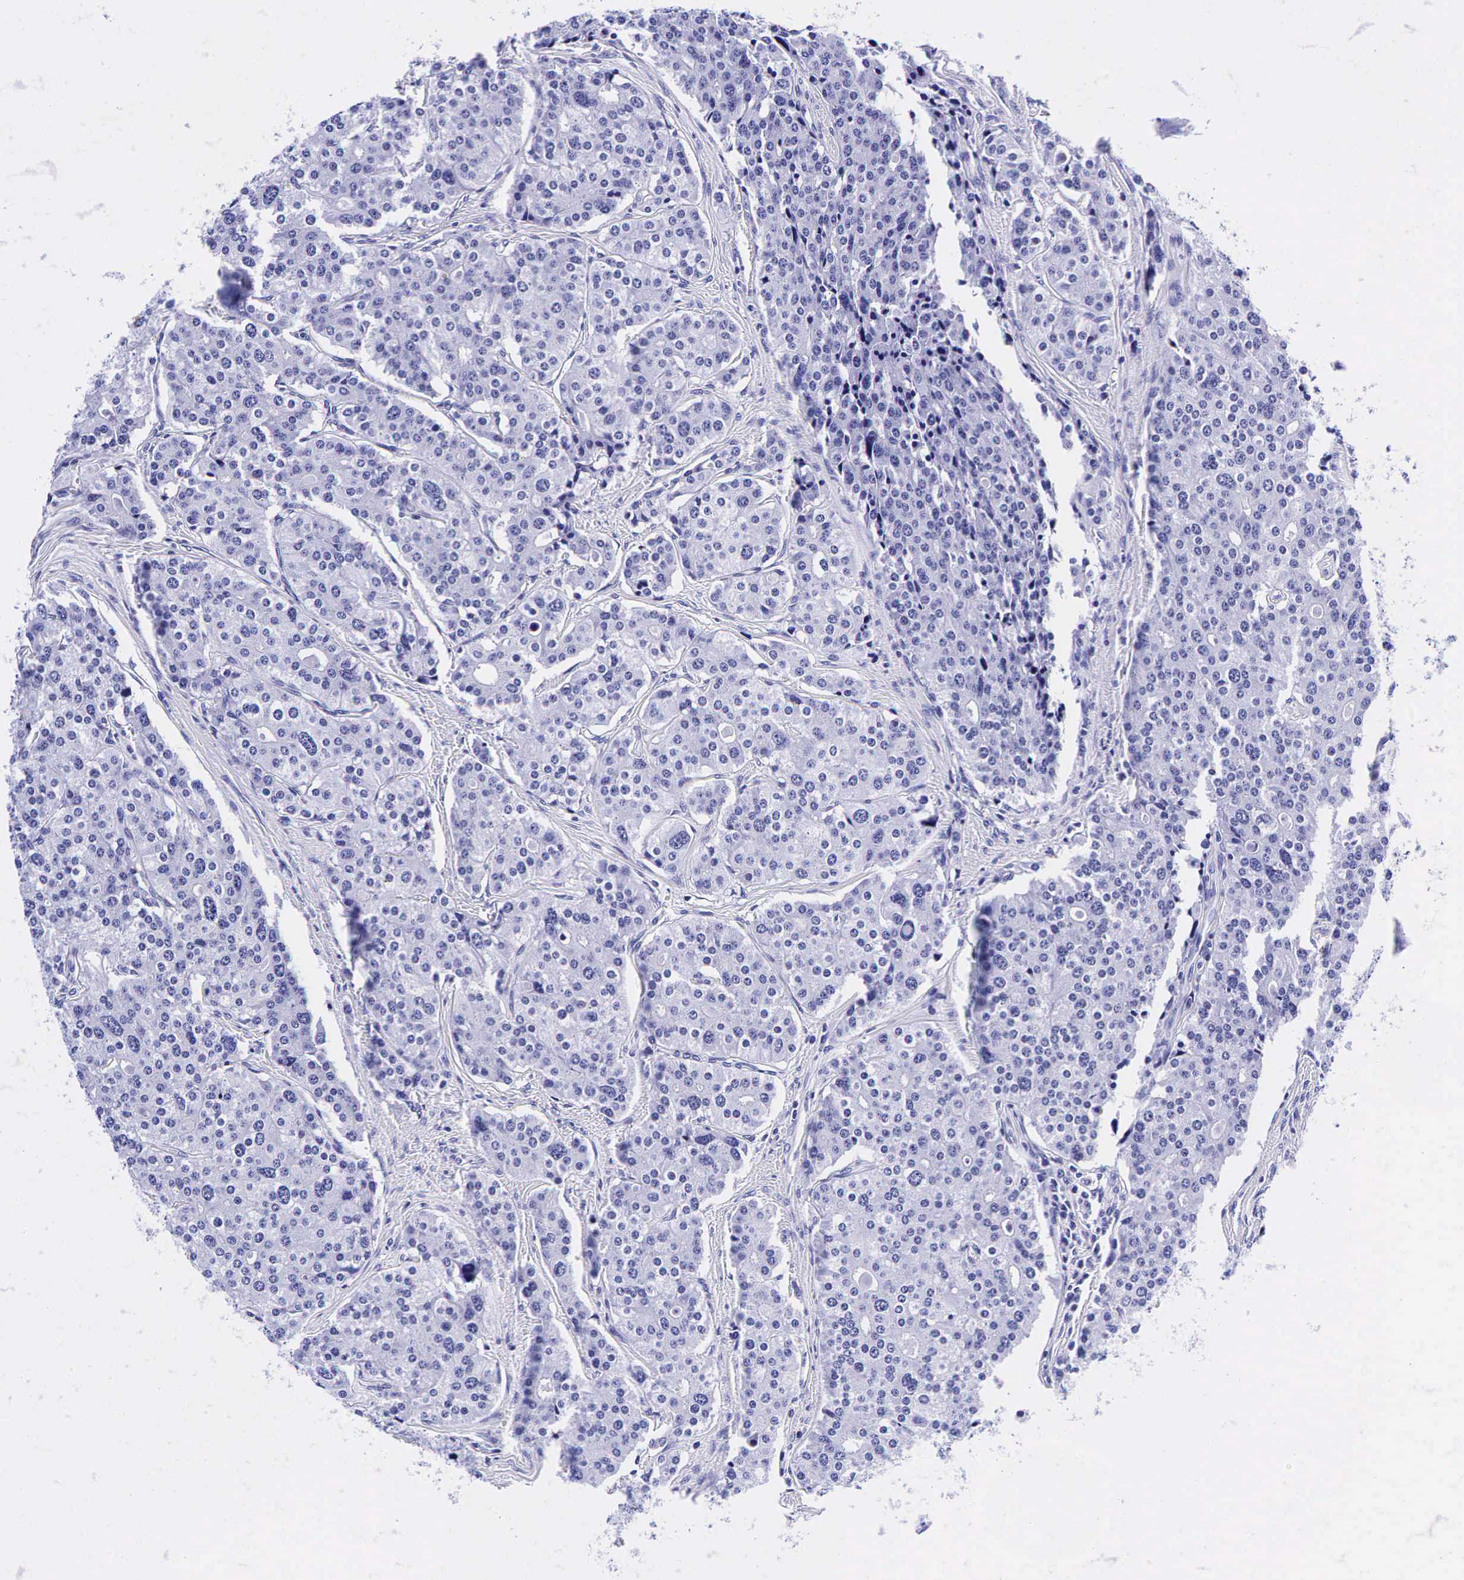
{"staining": {"intensity": "negative", "quantity": "none", "location": "none"}, "tissue": "carcinoid", "cell_type": "Tumor cells", "image_type": "cancer", "snomed": [{"axis": "morphology", "description": "Carcinoid, malignant, NOS"}, {"axis": "topography", "description": "Small intestine"}], "caption": "DAB immunohistochemical staining of carcinoid shows no significant staining in tumor cells.", "gene": "GAST", "patient": {"sex": "male", "age": 63}}